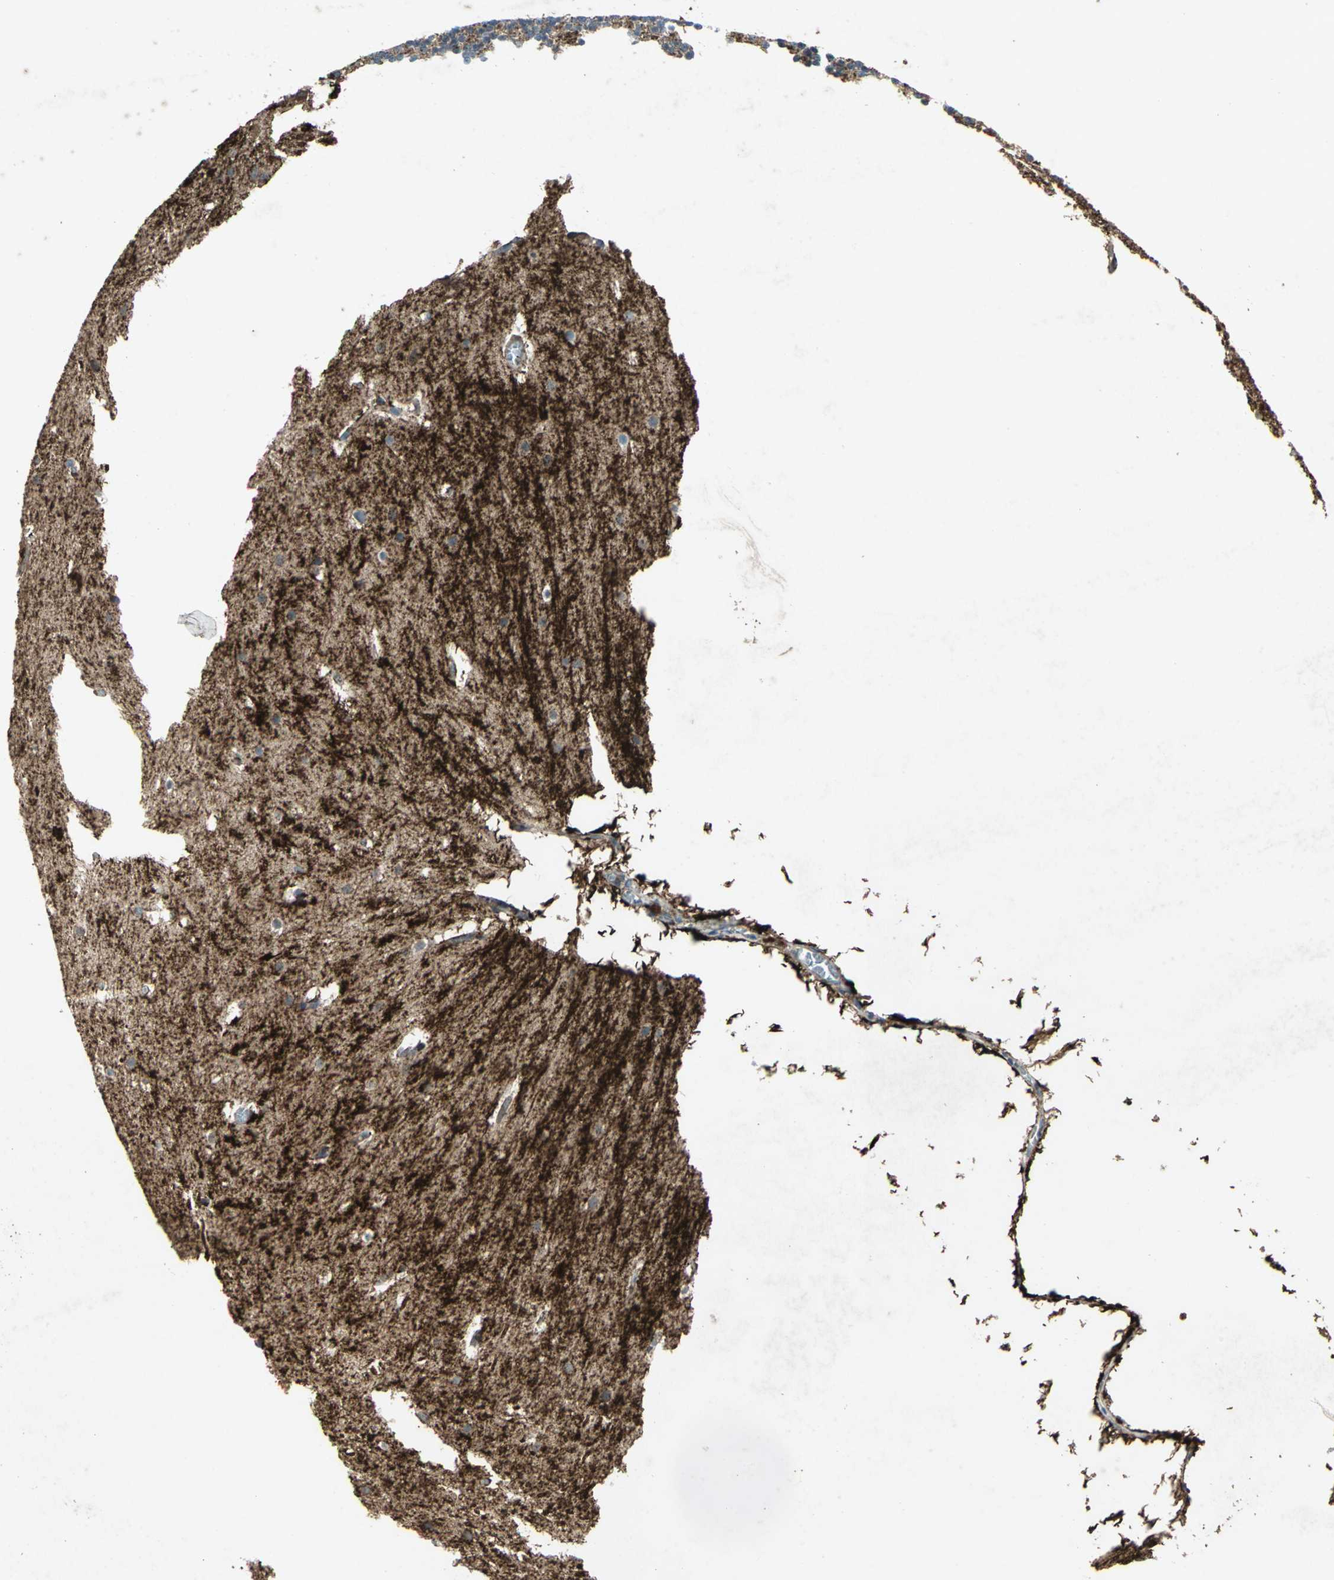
{"staining": {"intensity": "moderate", "quantity": ">75%", "location": "cytoplasmic/membranous"}, "tissue": "cerebellum", "cell_type": "Cells in molecular layer", "image_type": "normal", "snomed": [{"axis": "morphology", "description": "Normal tissue, NOS"}, {"axis": "topography", "description": "Cerebellum"}], "caption": "Immunohistochemical staining of normal cerebellum demonstrates >75% levels of moderate cytoplasmic/membranous protein staining in approximately >75% of cells in molecular layer. The staining was performed using DAB to visualize the protein expression in brown, while the nuclei were stained in blue with hematoxylin (Magnification: 20x).", "gene": "SEPTIN4", "patient": {"sex": "male", "age": 45}}